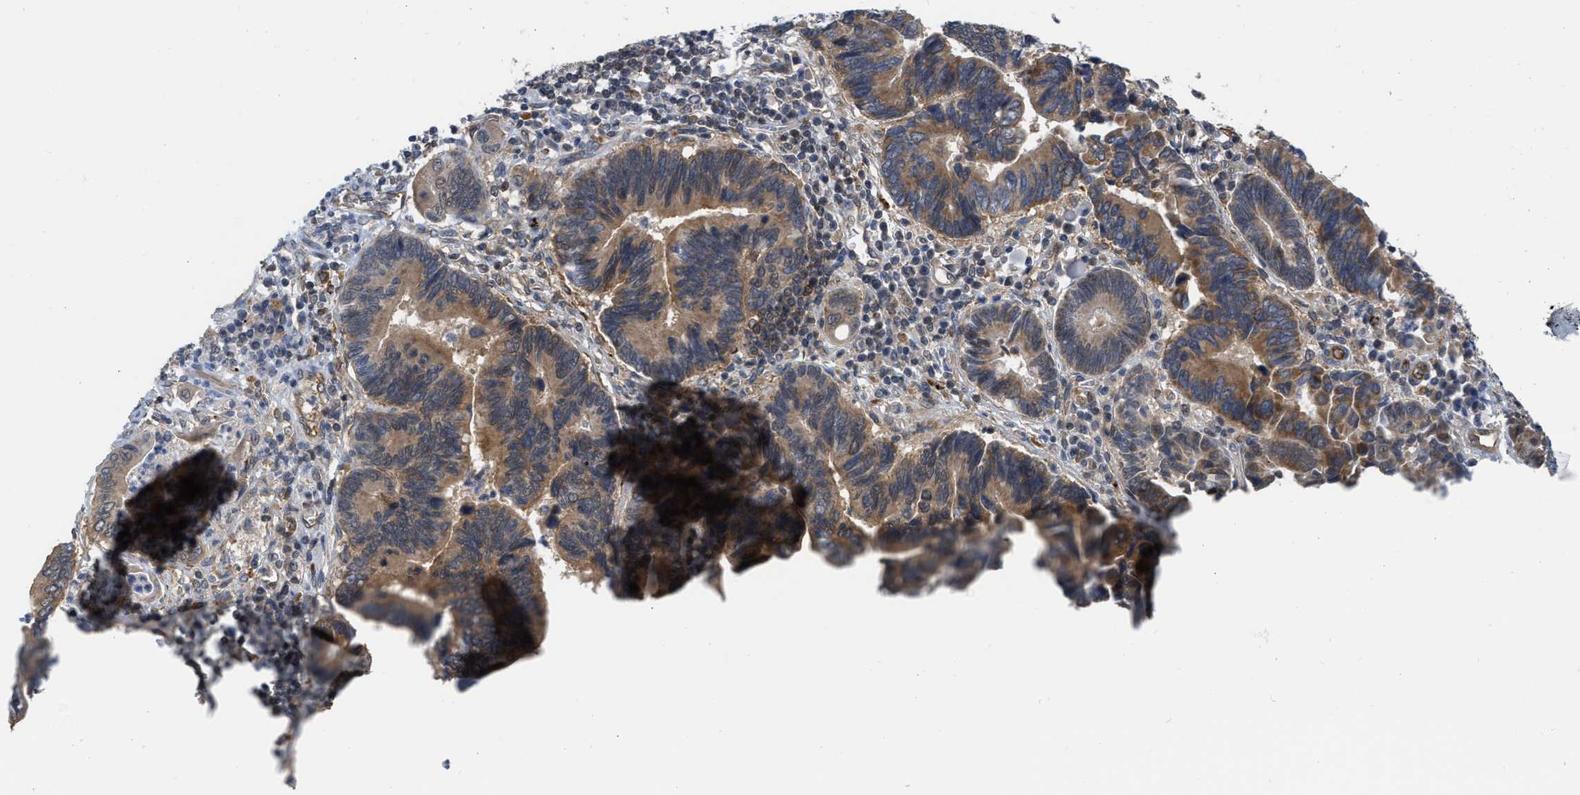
{"staining": {"intensity": "moderate", "quantity": ">75%", "location": "cytoplasmic/membranous"}, "tissue": "pancreatic cancer", "cell_type": "Tumor cells", "image_type": "cancer", "snomed": [{"axis": "morphology", "description": "Adenocarcinoma, NOS"}, {"axis": "topography", "description": "Pancreas"}], "caption": "The photomicrograph exhibits staining of adenocarcinoma (pancreatic), revealing moderate cytoplasmic/membranous protein staining (brown color) within tumor cells. The protein of interest is stained brown, and the nuclei are stained in blue (DAB (3,3'-diaminobenzidine) IHC with brightfield microscopy, high magnification).", "gene": "NAPEPLD", "patient": {"sex": "female", "age": 70}}